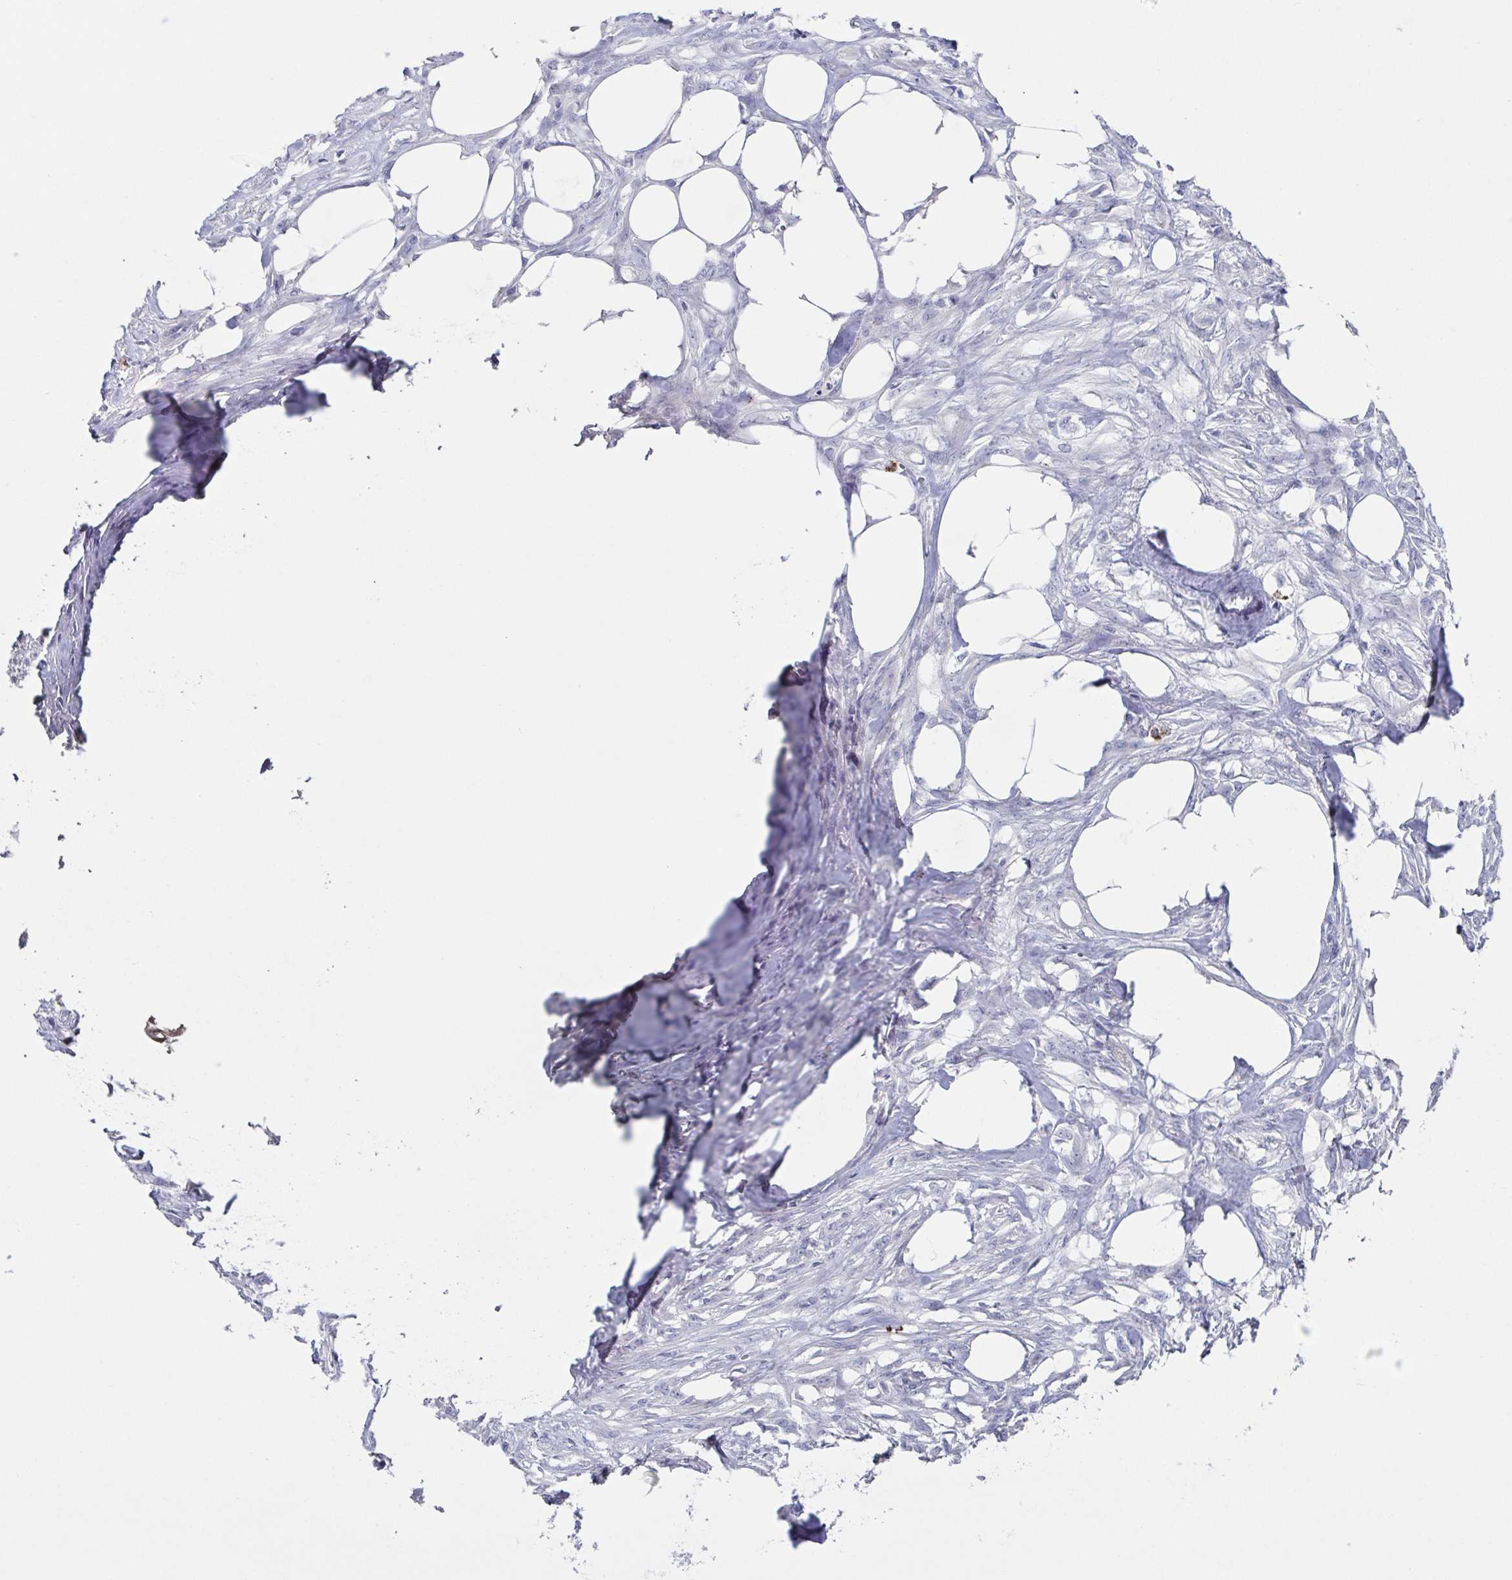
{"staining": {"intensity": "weak", "quantity": "<25%", "location": "cytoplasmic/membranous"}, "tissue": "skin cancer", "cell_type": "Tumor cells", "image_type": "cancer", "snomed": [{"axis": "morphology", "description": "Squamous cell carcinoma, NOS"}, {"axis": "topography", "description": "Skin"}], "caption": "Skin cancer was stained to show a protein in brown. There is no significant expression in tumor cells.", "gene": "HTR2A", "patient": {"sex": "female", "age": 59}}